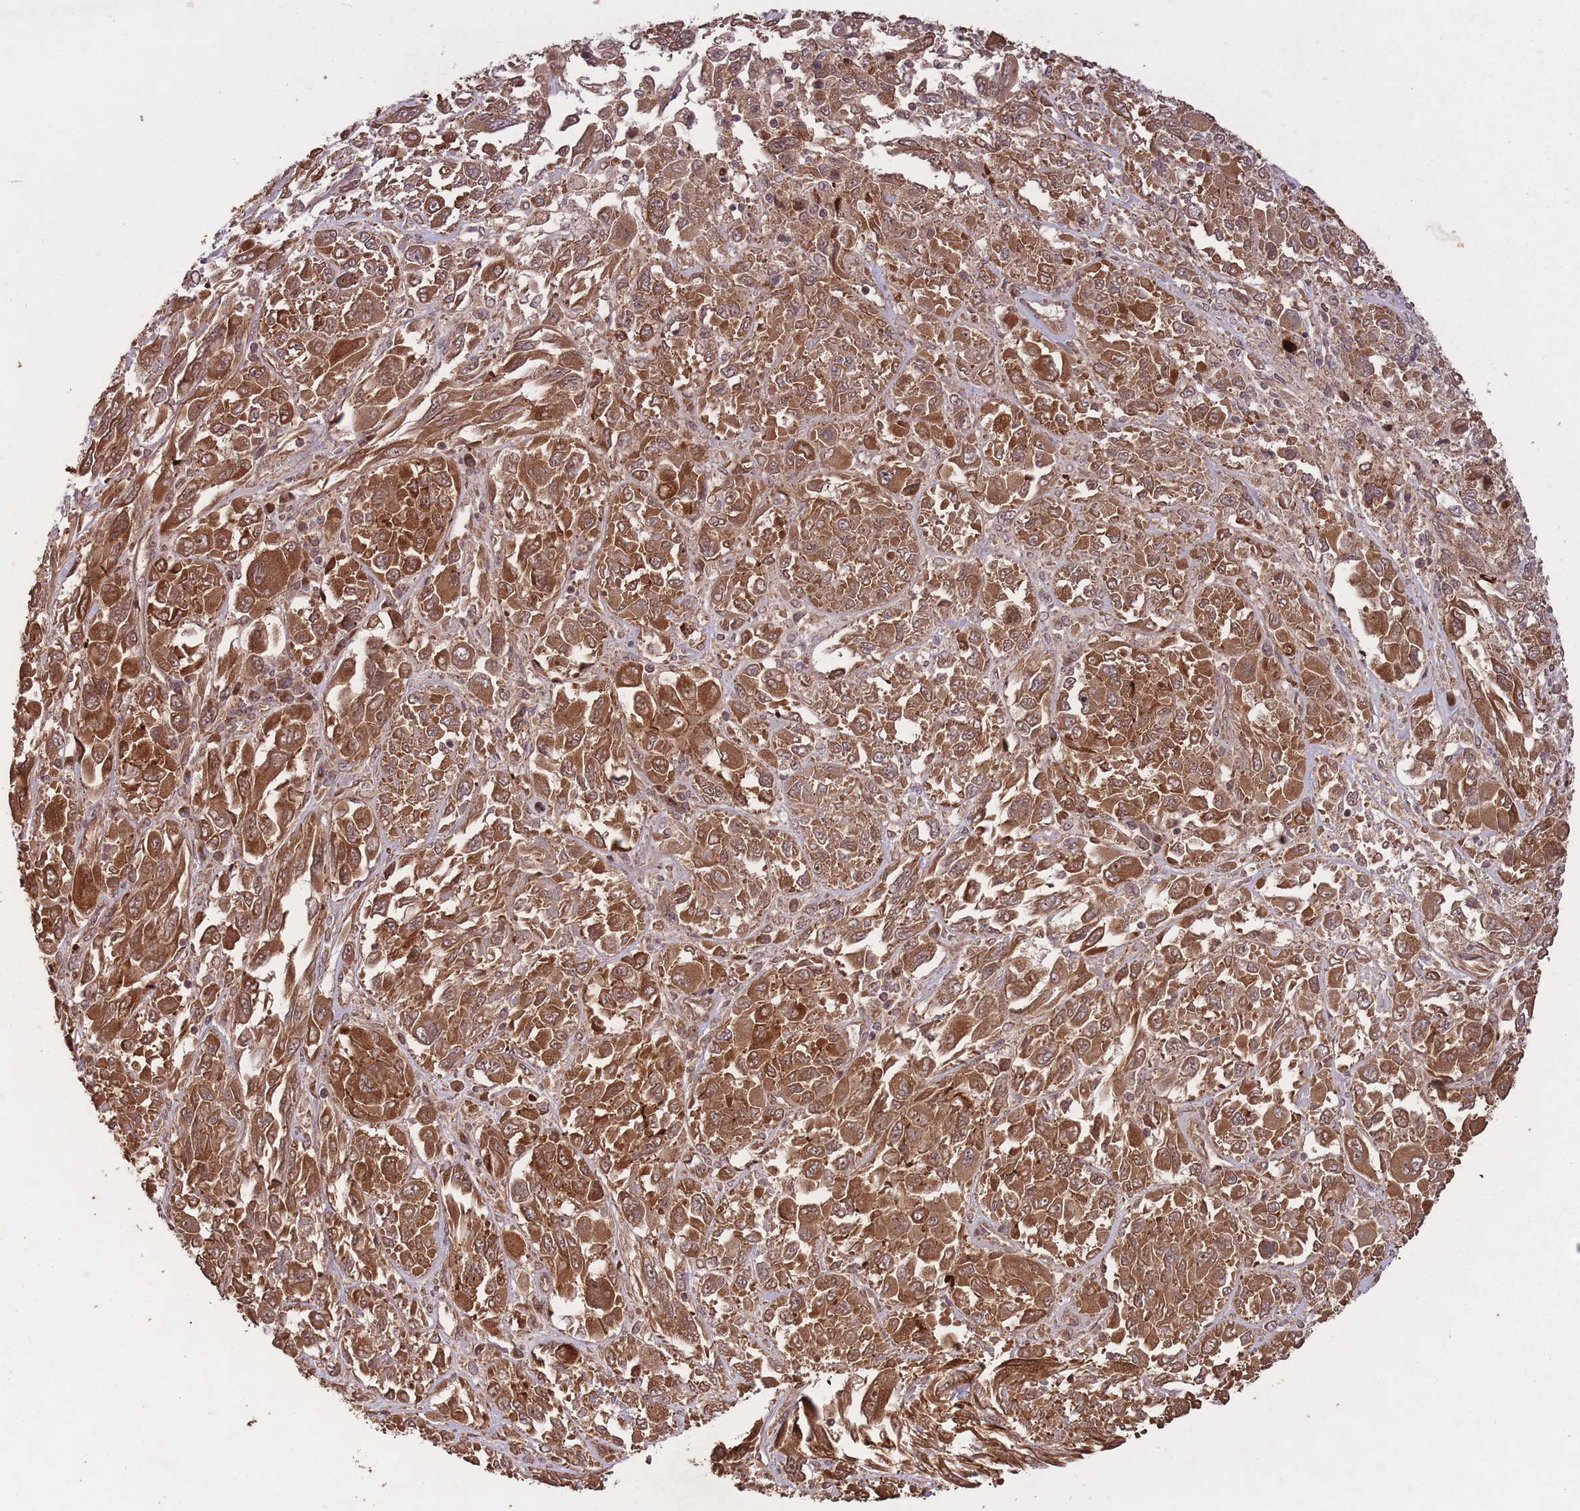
{"staining": {"intensity": "strong", "quantity": ">75%", "location": "cytoplasmic/membranous"}, "tissue": "melanoma", "cell_type": "Tumor cells", "image_type": "cancer", "snomed": [{"axis": "morphology", "description": "Malignant melanoma, NOS"}, {"axis": "topography", "description": "Skin"}], "caption": "High-power microscopy captured an immunohistochemistry photomicrograph of melanoma, revealing strong cytoplasmic/membranous positivity in approximately >75% of tumor cells.", "gene": "ERBB3", "patient": {"sex": "female", "age": 91}}